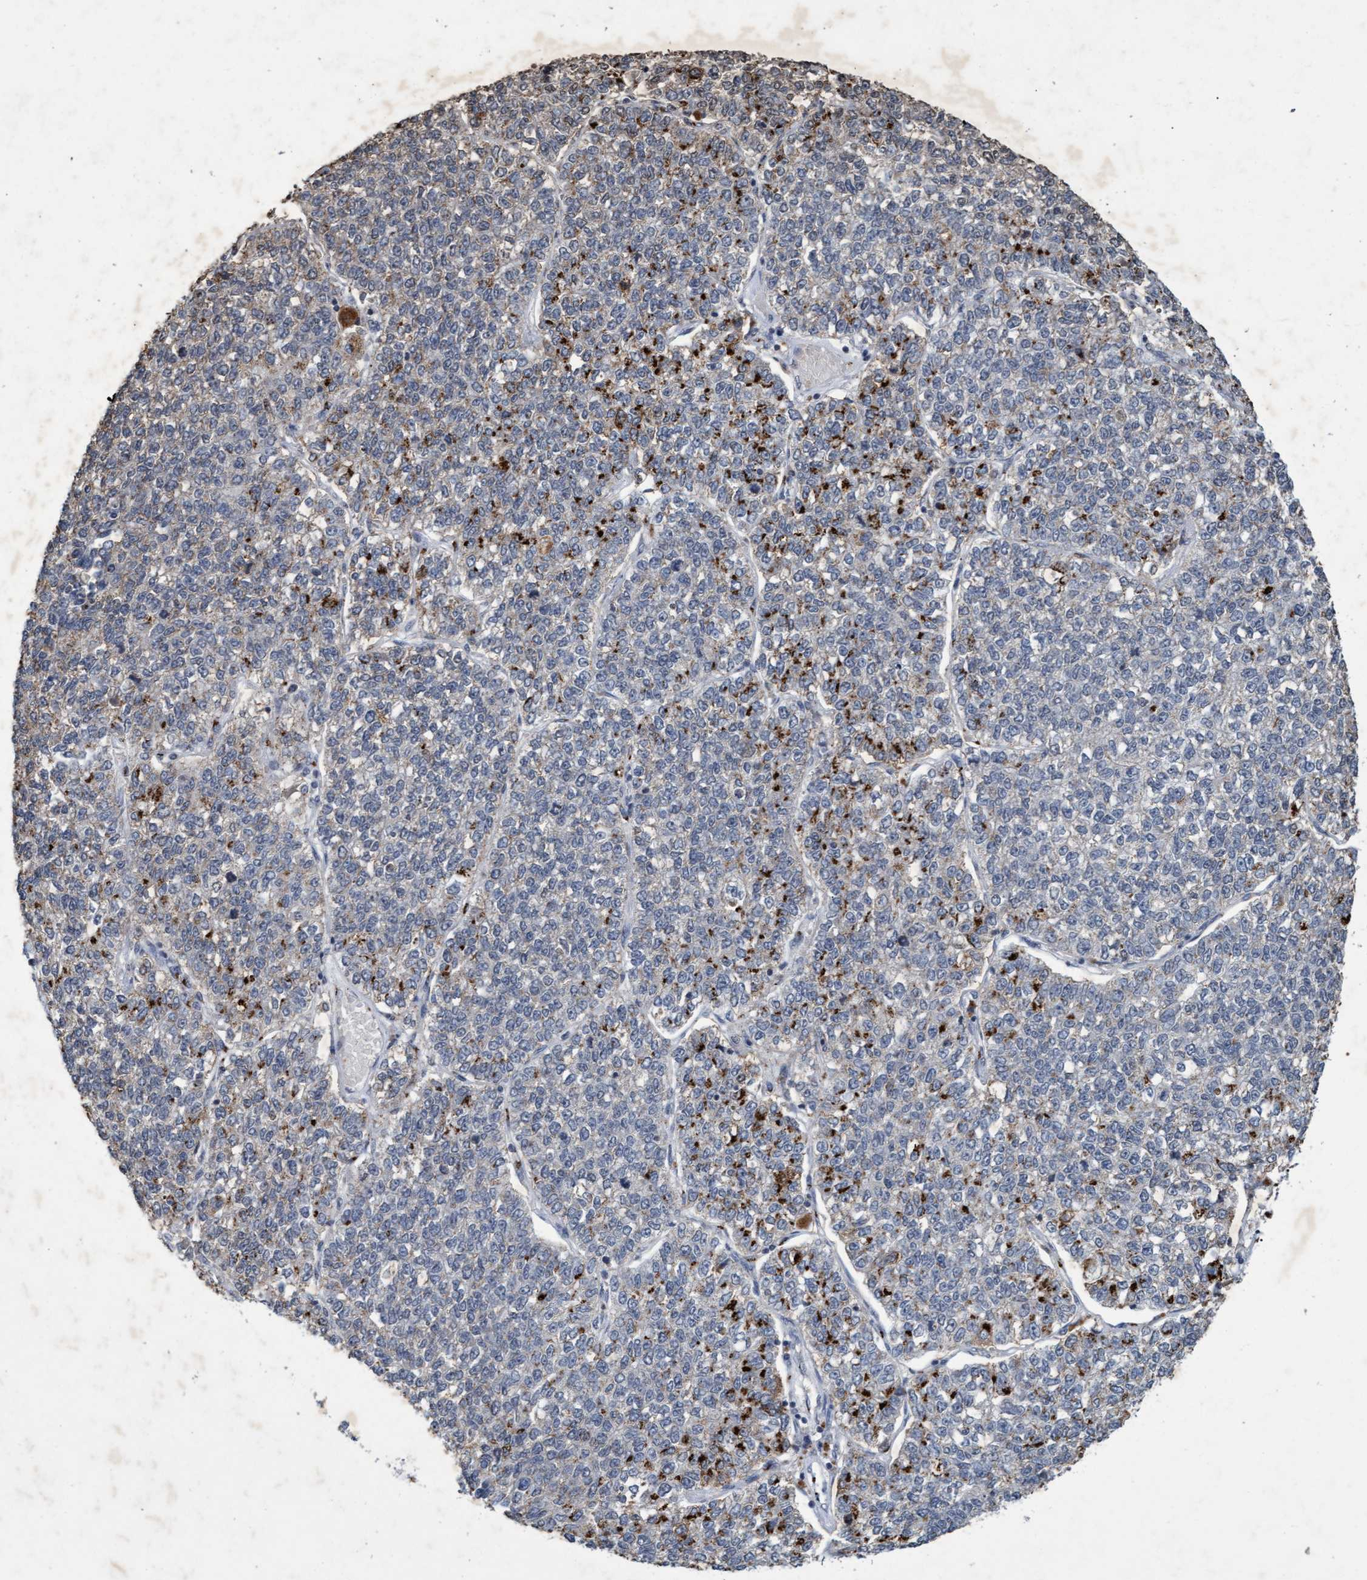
{"staining": {"intensity": "strong", "quantity": "<25%", "location": "cytoplasmic/membranous"}, "tissue": "lung cancer", "cell_type": "Tumor cells", "image_type": "cancer", "snomed": [{"axis": "morphology", "description": "Adenocarcinoma, NOS"}, {"axis": "topography", "description": "Lung"}], "caption": "Tumor cells exhibit medium levels of strong cytoplasmic/membranous expression in approximately <25% of cells in lung adenocarcinoma. (DAB IHC with brightfield microscopy, high magnification).", "gene": "GALC", "patient": {"sex": "male", "age": 49}}